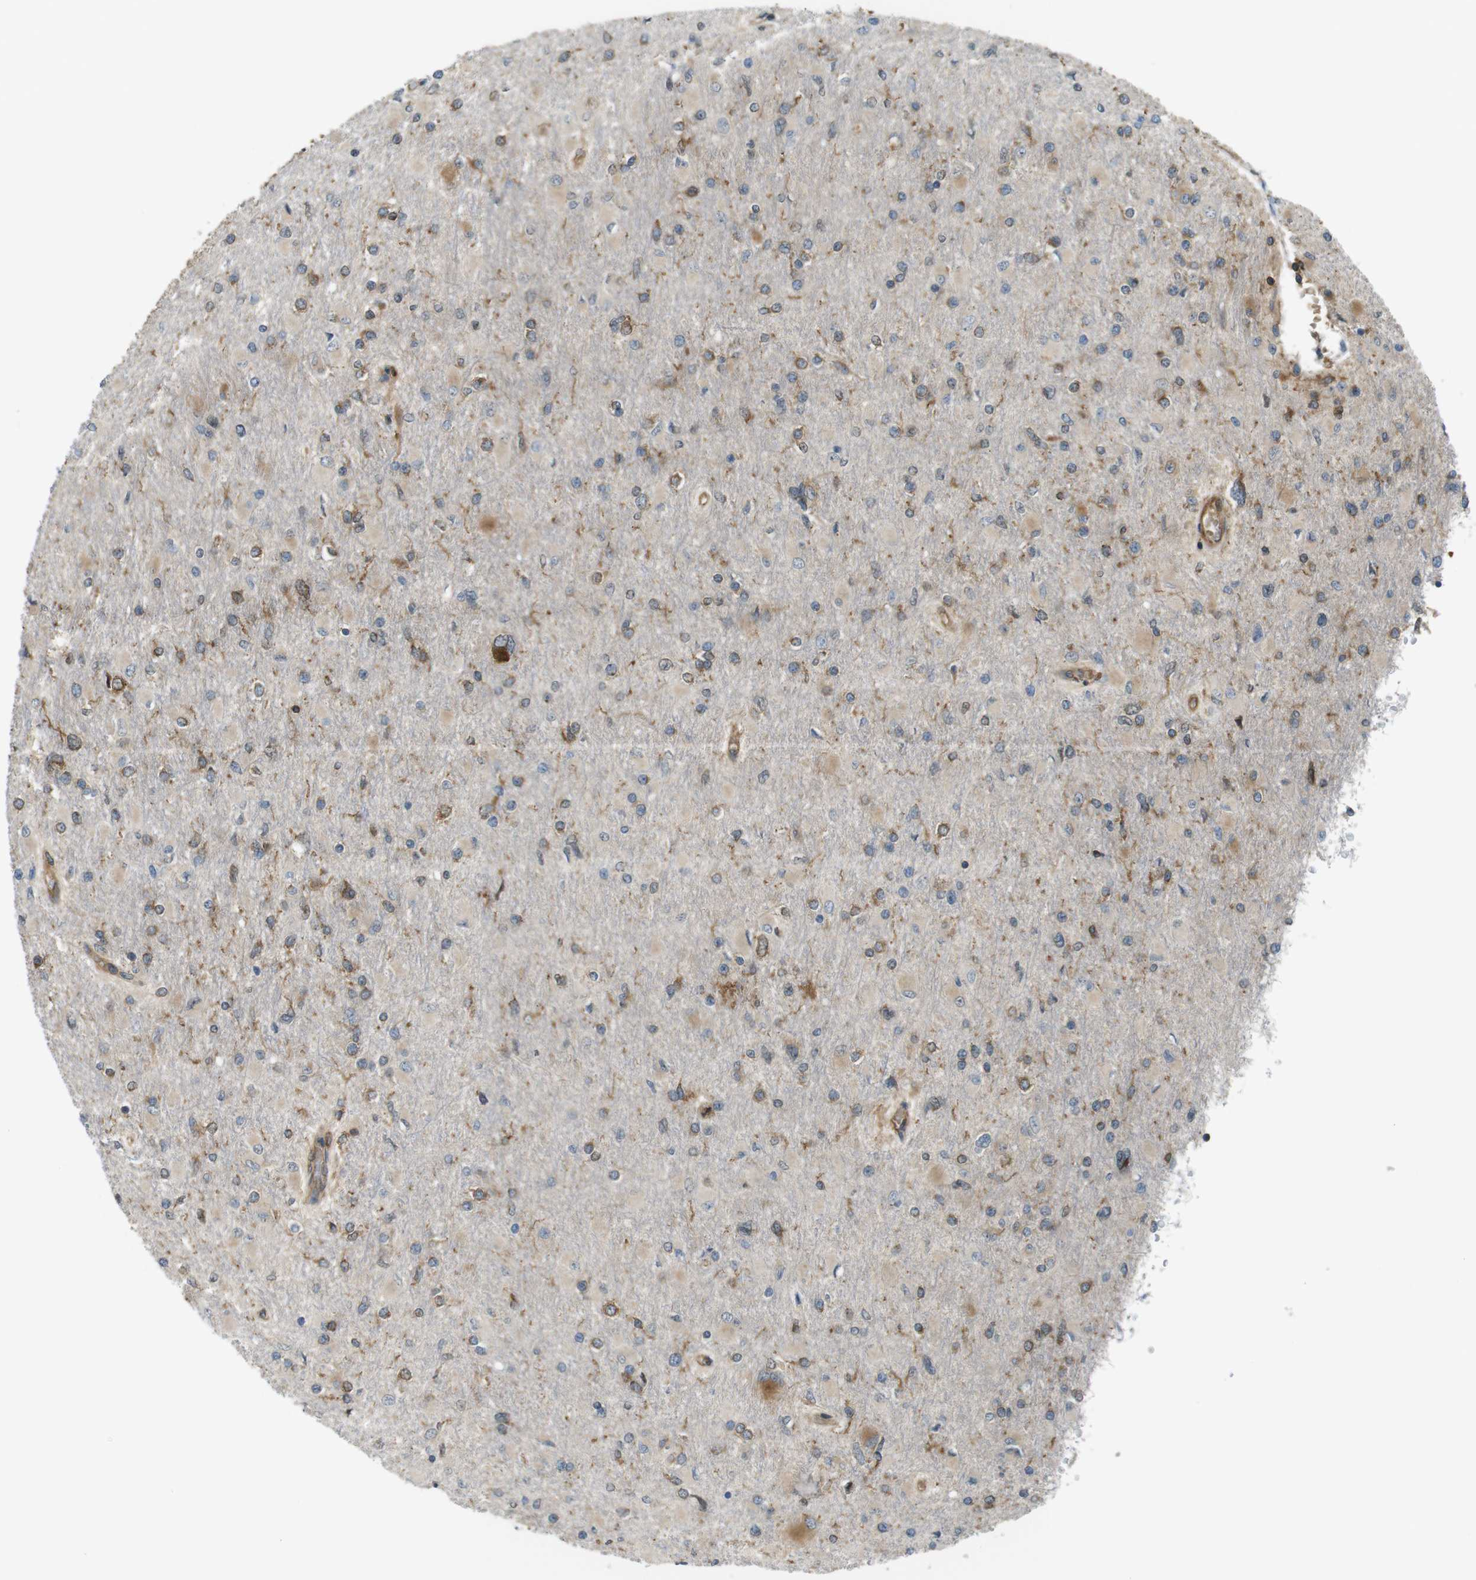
{"staining": {"intensity": "moderate", "quantity": "25%-75%", "location": "cytoplasmic/membranous"}, "tissue": "glioma", "cell_type": "Tumor cells", "image_type": "cancer", "snomed": [{"axis": "morphology", "description": "Glioma, malignant, High grade"}, {"axis": "topography", "description": "Cerebral cortex"}], "caption": "Protein expression analysis of malignant glioma (high-grade) reveals moderate cytoplasmic/membranous staining in about 25%-75% of tumor cells.", "gene": "TSC1", "patient": {"sex": "female", "age": 36}}